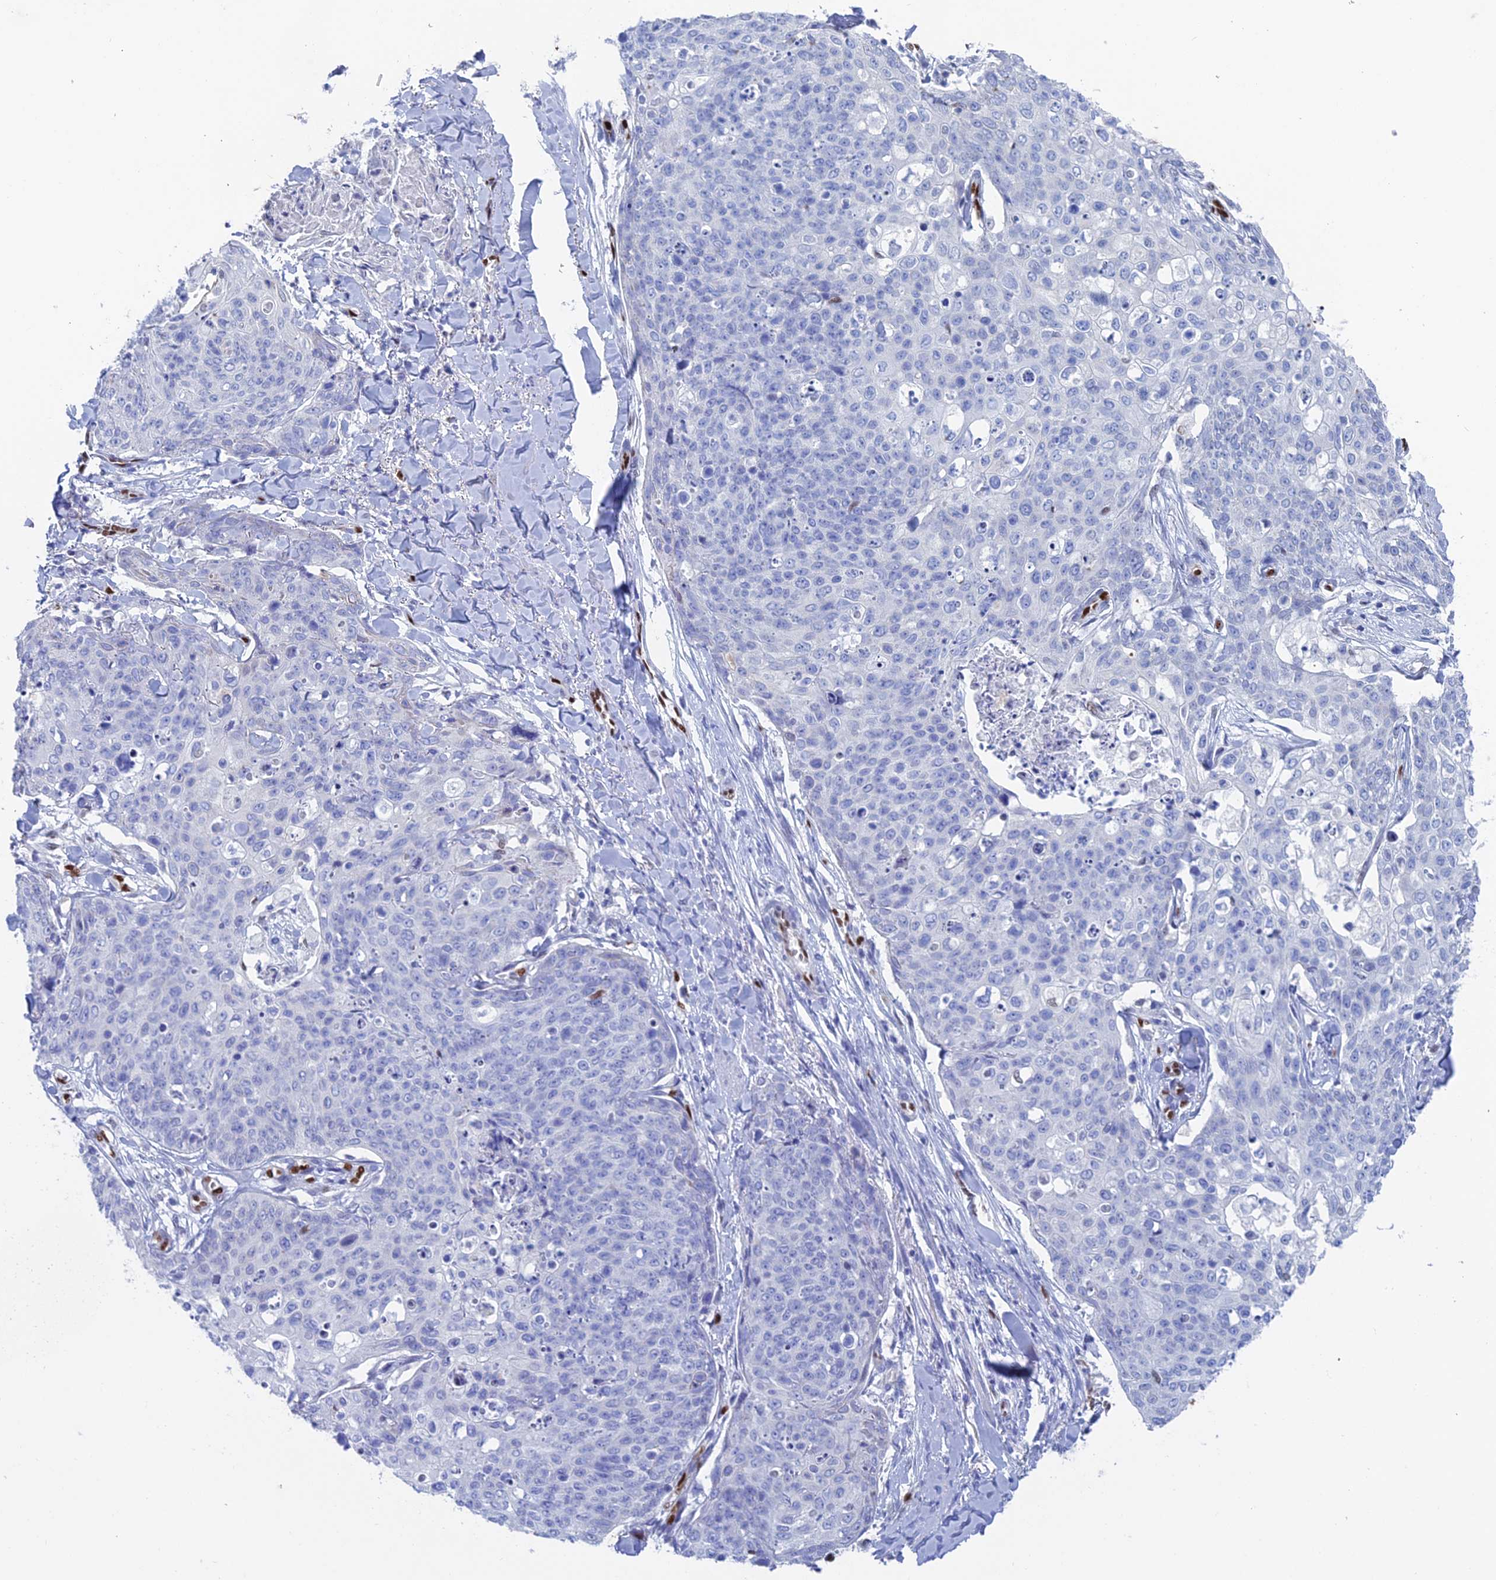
{"staining": {"intensity": "negative", "quantity": "none", "location": "none"}, "tissue": "skin cancer", "cell_type": "Tumor cells", "image_type": "cancer", "snomed": [{"axis": "morphology", "description": "Squamous cell carcinoma, NOS"}, {"axis": "topography", "description": "Skin"}, {"axis": "topography", "description": "Vulva"}], "caption": "Human squamous cell carcinoma (skin) stained for a protein using immunohistochemistry (IHC) displays no staining in tumor cells.", "gene": "NOL4L", "patient": {"sex": "female", "age": 85}}